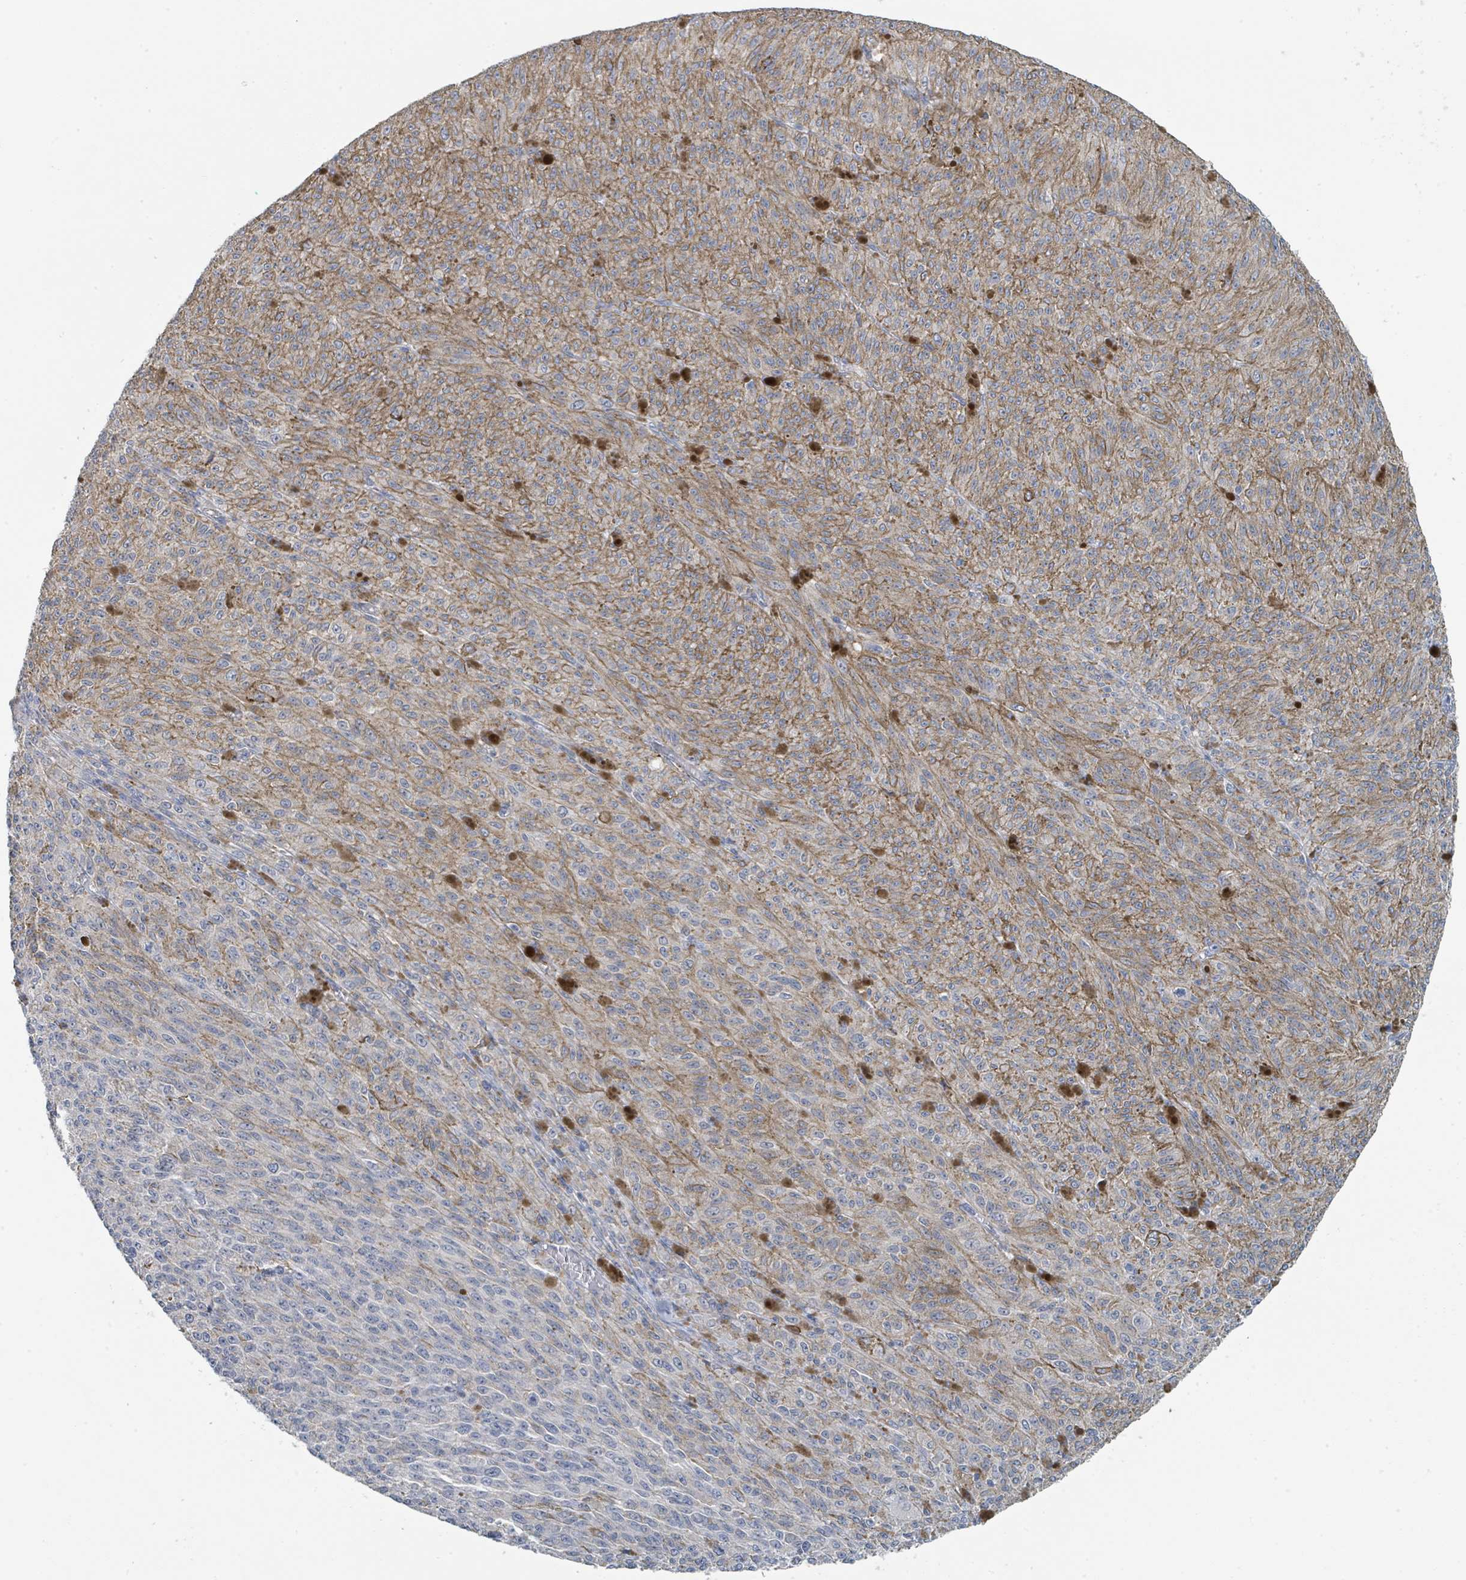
{"staining": {"intensity": "moderate", "quantity": "25%-75%", "location": "cytoplasmic/membranous"}, "tissue": "melanoma", "cell_type": "Tumor cells", "image_type": "cancer", "snomed": [{"axis": "morphology", "description": "Malignant melanoma, NOS"}, {"axis": "topography", "description": "Skin"}], "caption": "DAB (3,3'-diaminobenzidine) immunohistochemical staining of malignant melanoma demonstrates moderate cytoplasmic/membranous protein positivity in approximately 25%-75% of tumor cells.", "gene": "LRRC42", "patient": {"sex": "female", "age": 52}}